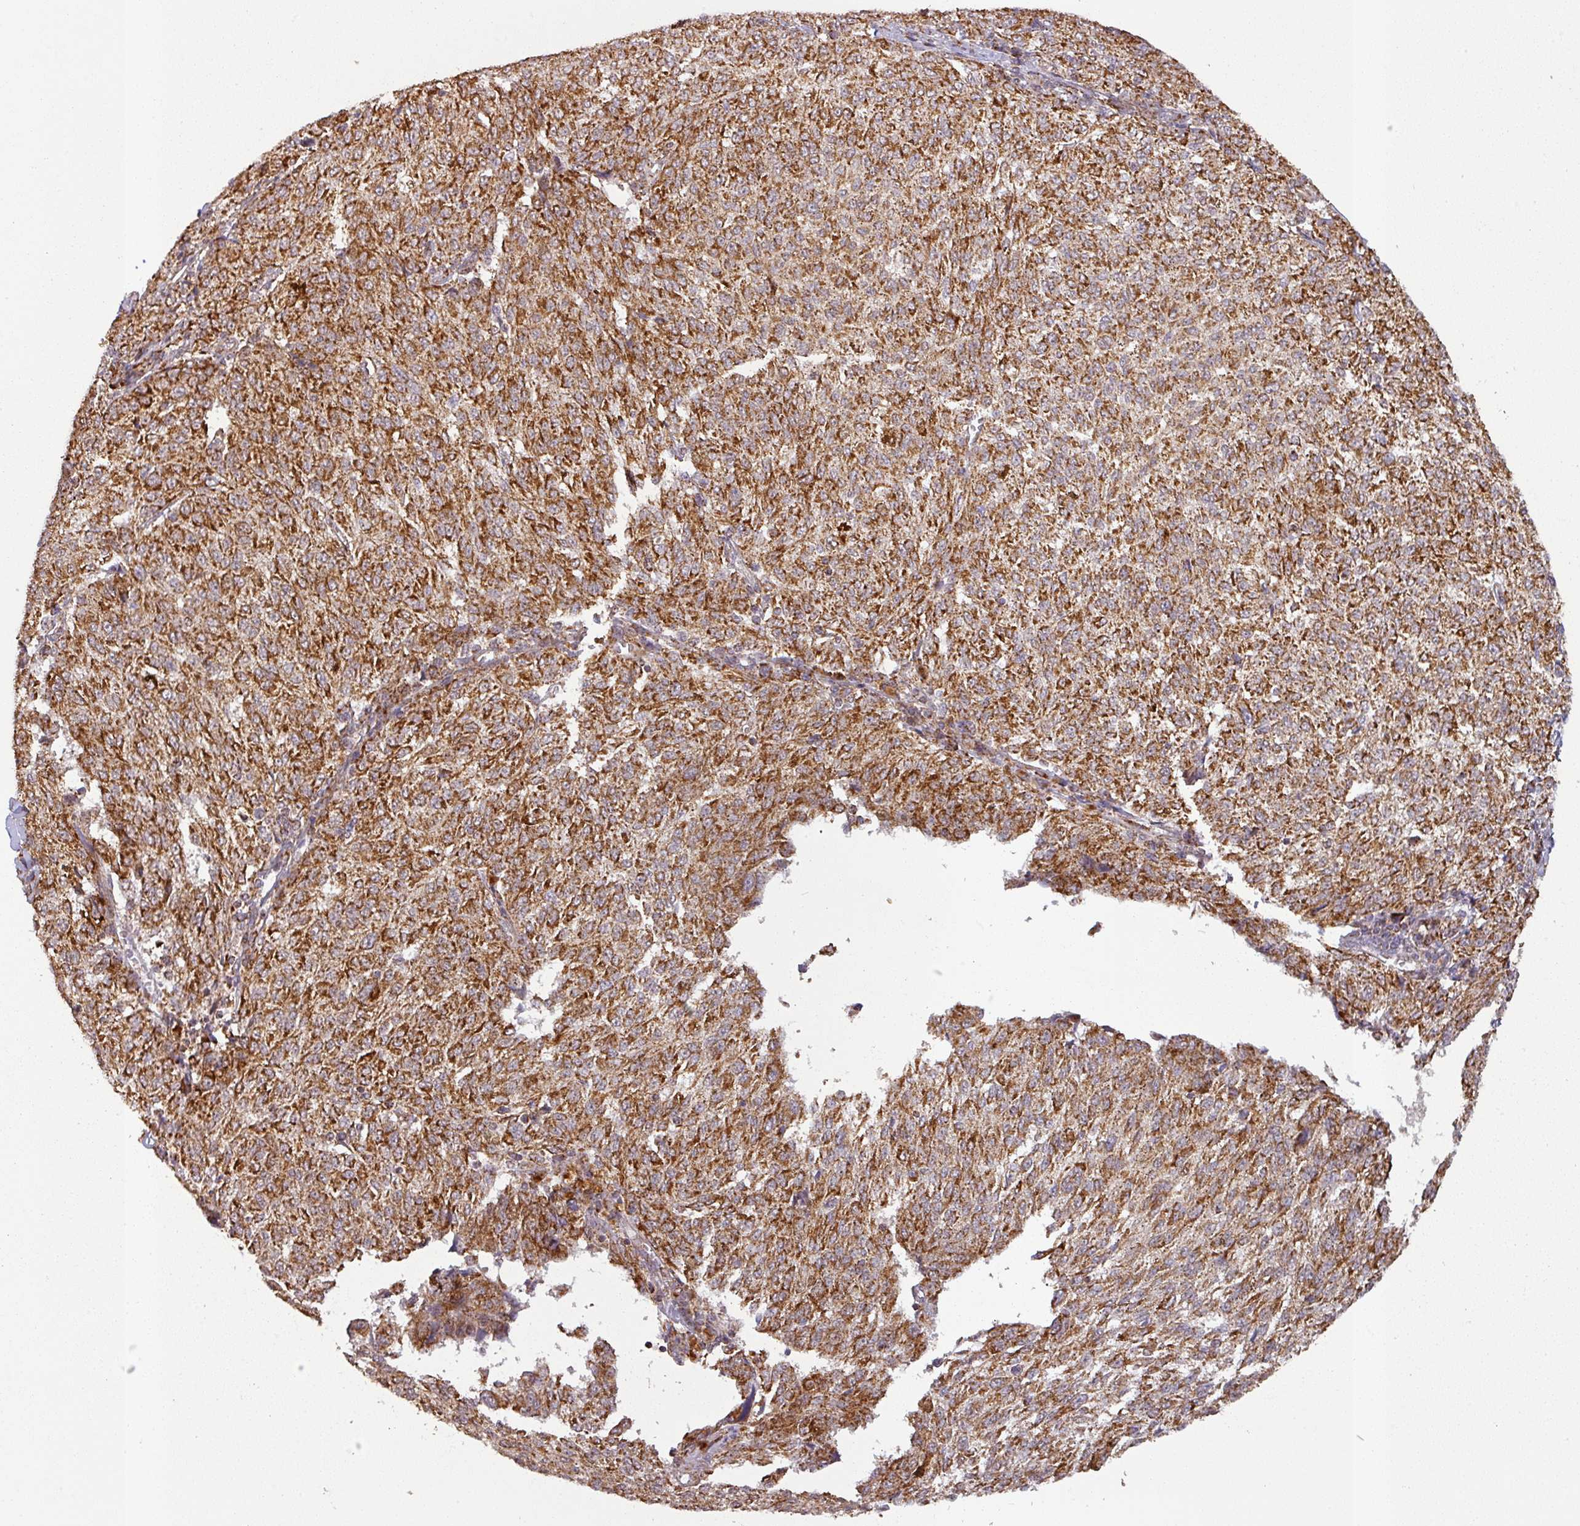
{"staining": {"intensity": "strong", "quantity": ">75%", "location": "cytoplasmic/membranous"}, "tissue": "melanoma", "cell_type": "Tumor cells", "image_type": "cancer", "snomed": [{"axis": "morphology", "description": "Malignant melanoma, NOS"}, {"axis": "topography", "description": "Skin"}], "caption": "Melanoma stained with immunohistochemistry (IHC) reveals strong cytoplasmic/membranous staining in about >75% of tumor cells.", "gene": "GPD2", "patient": {"sex": "female", "age": 72}}